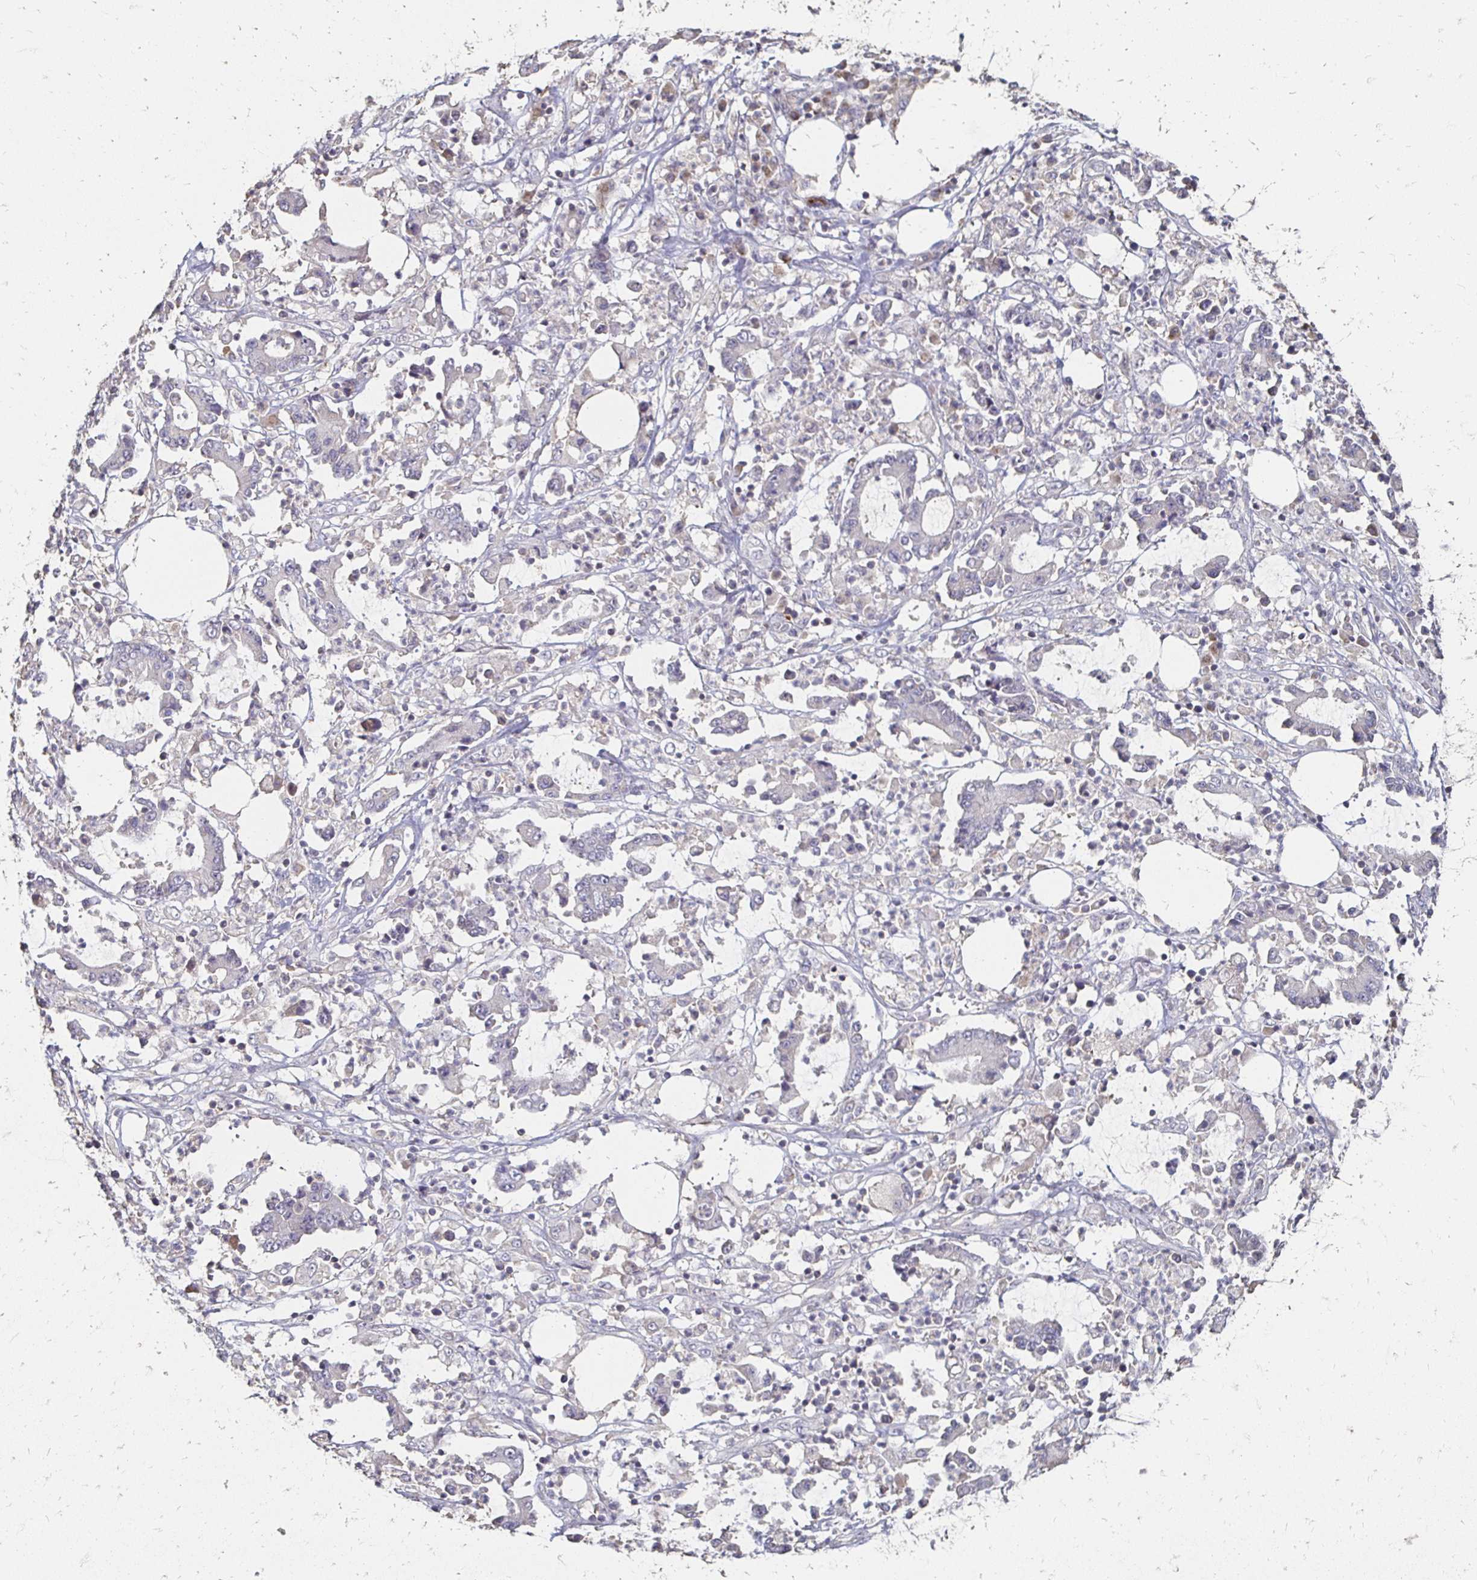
{"staining": {"intensity": "negative", "quantity": "none", "location": "none"}, "tissue": "stomach cancer", "cell_type": "Tumor cells", "image_type": "cancer", "snomed": [{"axis": "morphology", "description": "Adenocarcinoma, NOS"}, {"axis": "topography", "description": "Stomach, upper"}], "caption": "Tumor cells are negative for protein expression in human stomach cancer.", "gene": "ZNF727", "patient": {"sex": "male", "age": 68}}